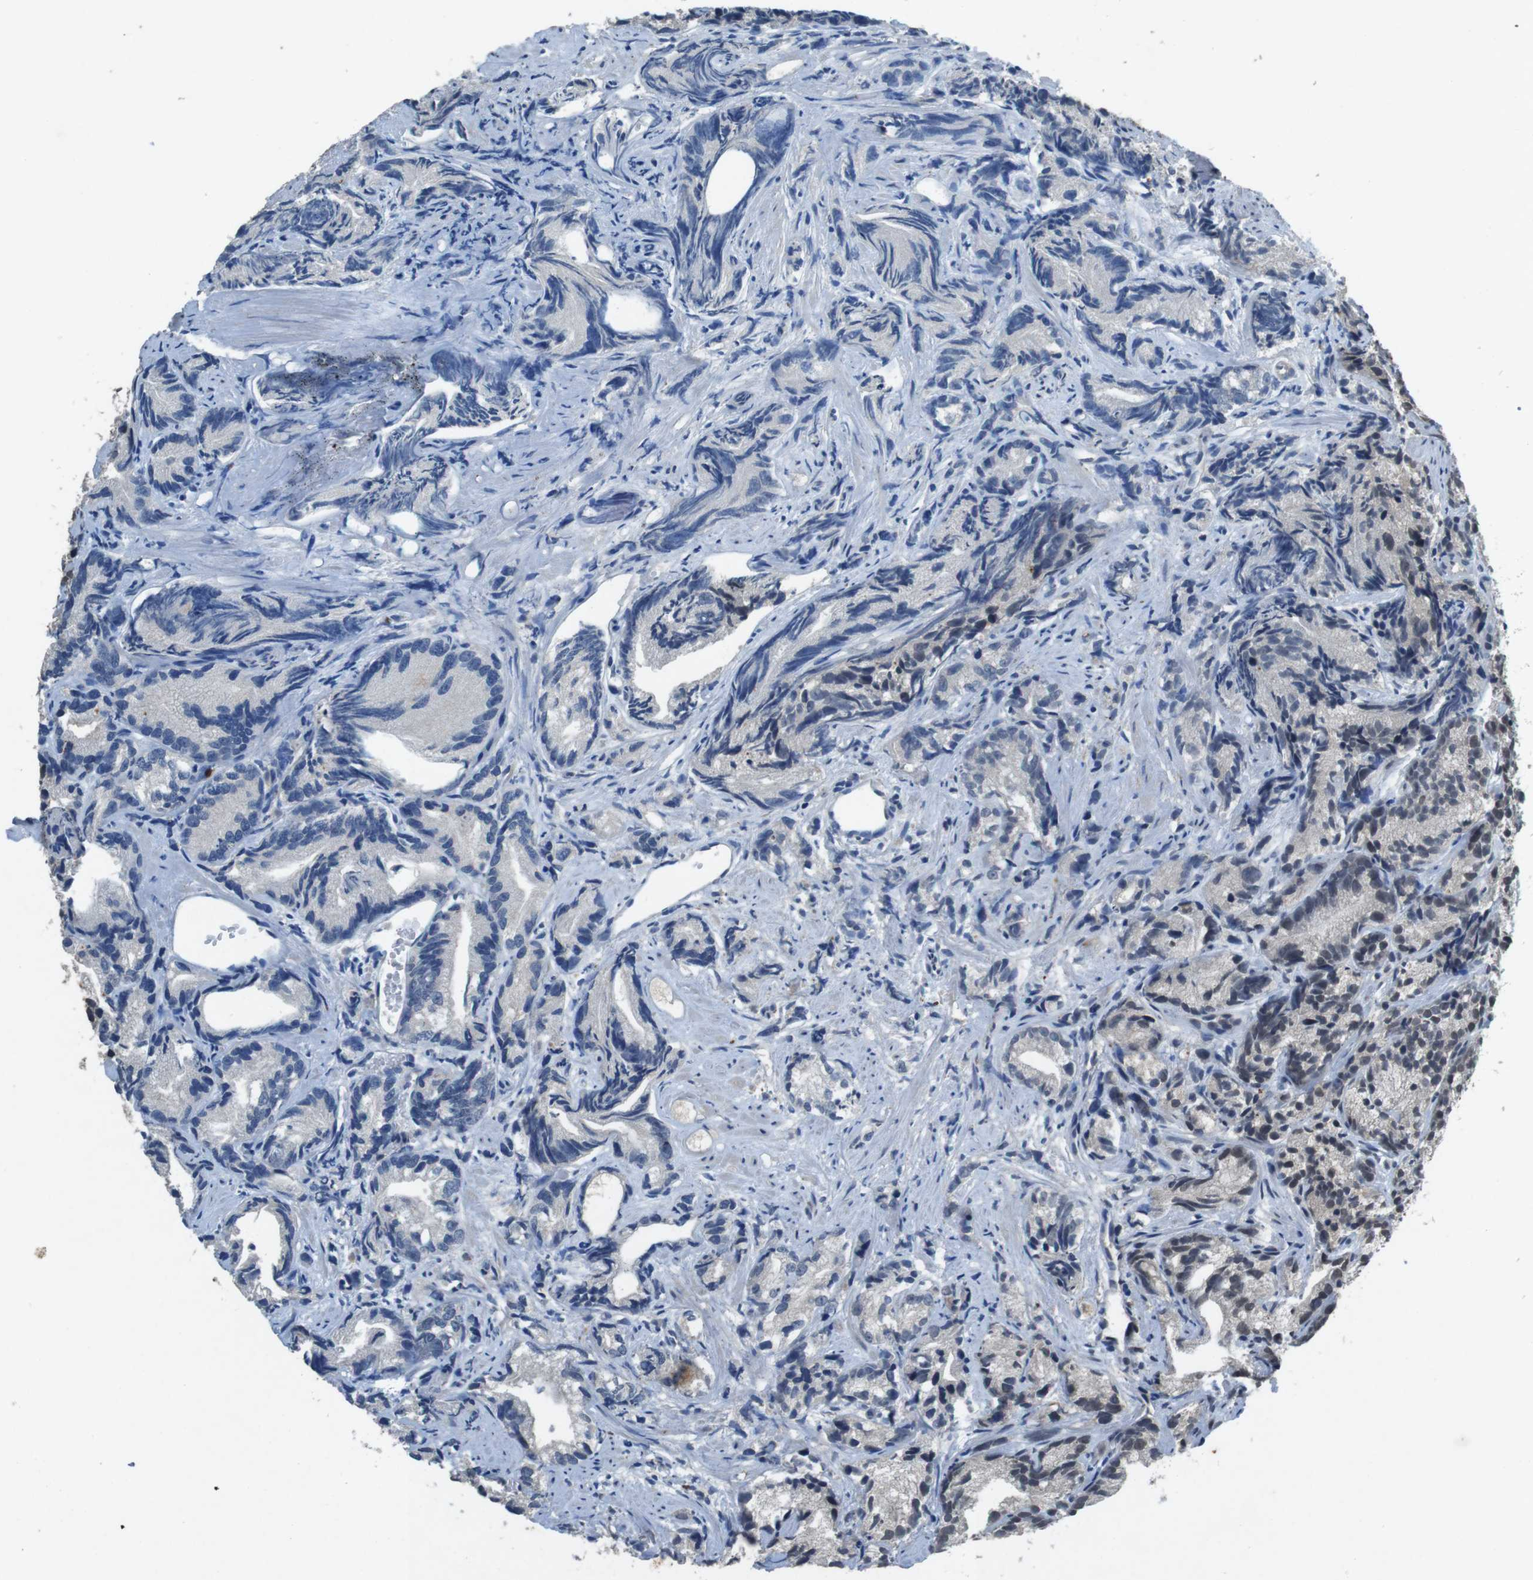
{"staining": {"intensity": "weak", "quantity": "<25%", "location": "nuclear"}, "tissue": "prostate cancer", "cell_type": "Tumor cells", "image_type": "cancer", "snomed": [{"axis": "morphology", "description": "Adenocarcinoma, Low grade"}, {"axis": "topography", "description": "Prostate"}], "caption": "This is an immunohistochemistry image of human prostate cancer. There is no expression in tumor cells.", "gene": "USP7", "patient": {"sex": "male", "age": 89}}